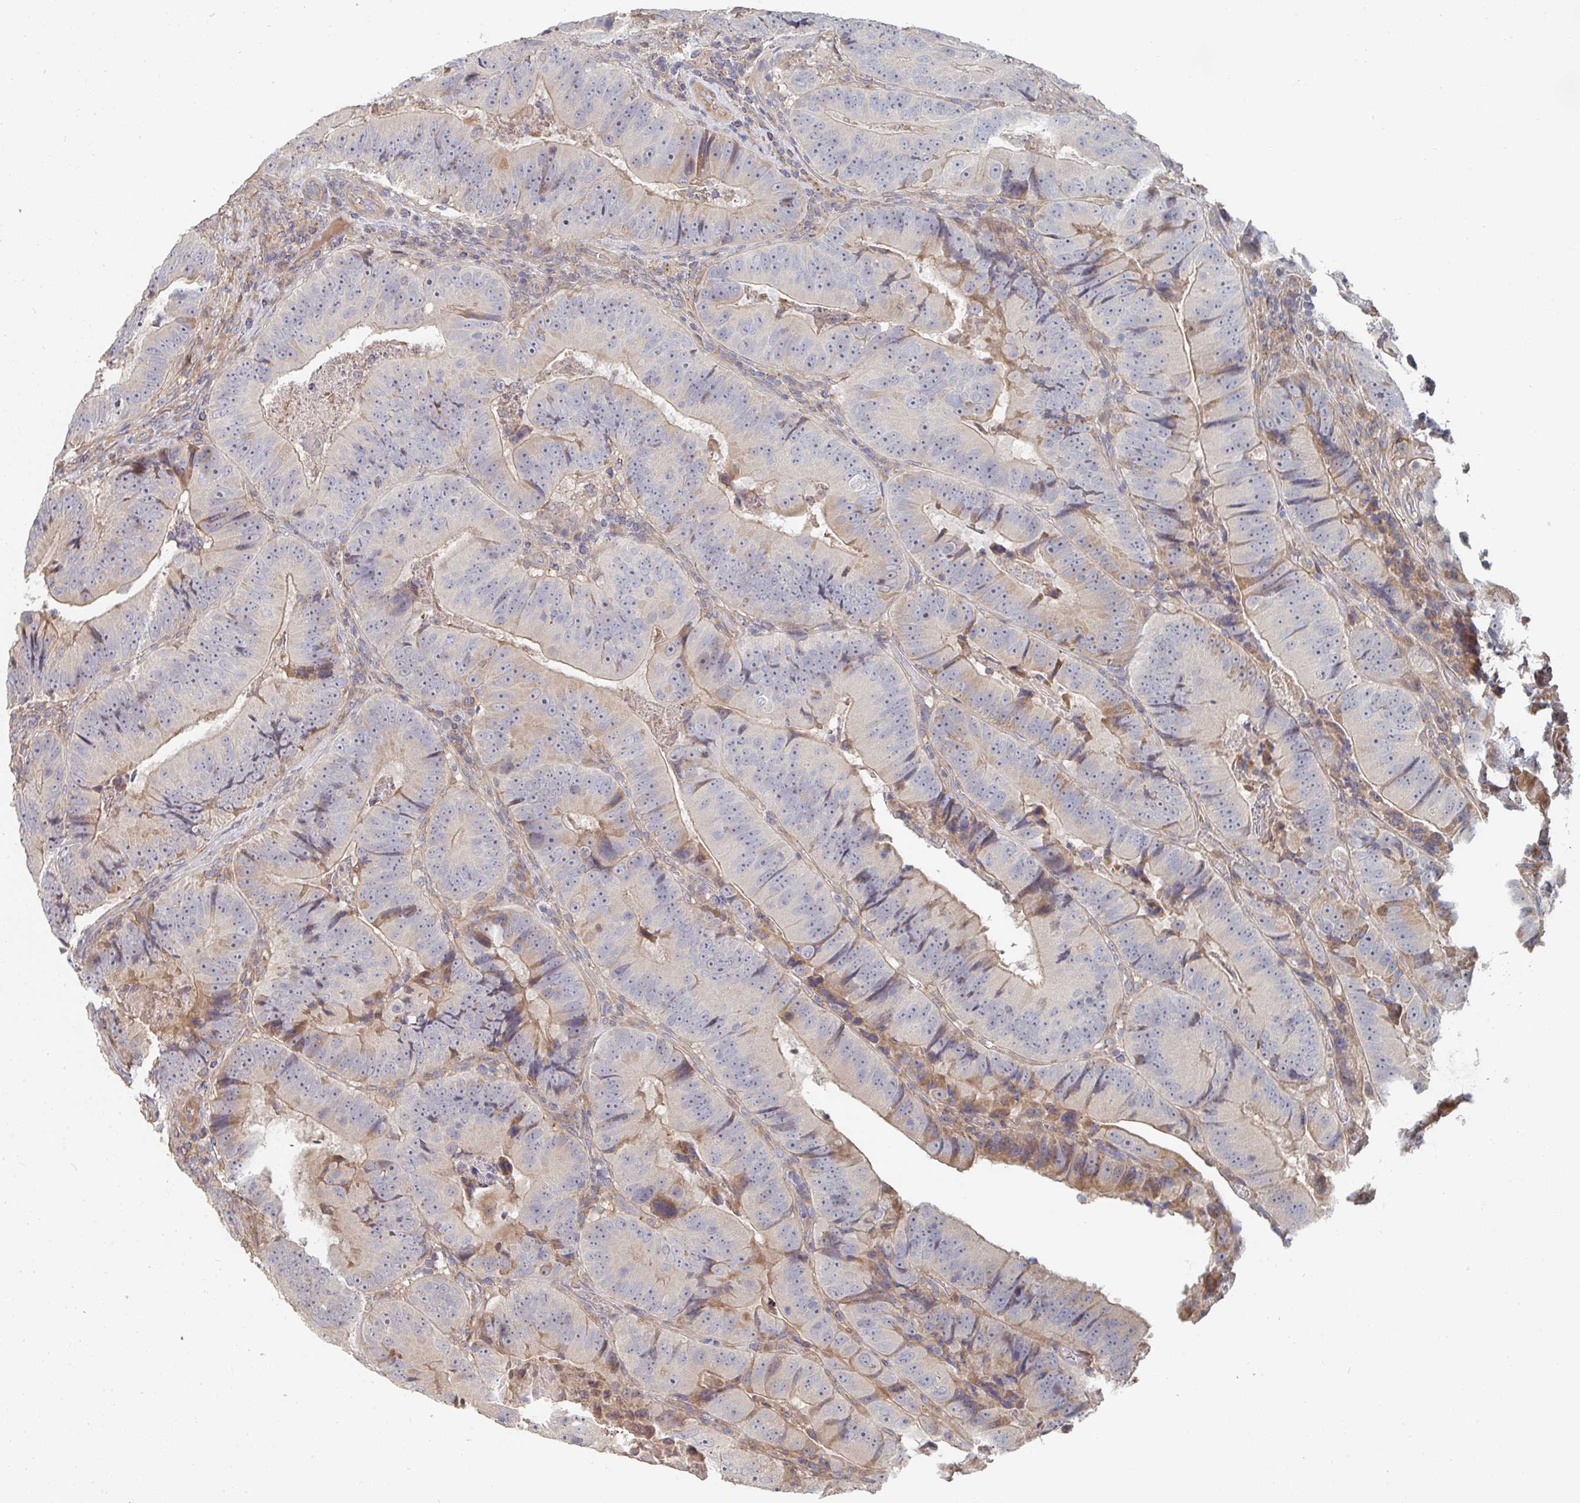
{"staining": {"intensity": "moderate", "quantity": "<25%", "location": "cytoplasmic/membranous"}, "tissue": "colorectal cancer", "cell_type": "Tumor cells", "image_type": "cancer", "snomed": [{"axis": "morphology", "description": "Adenocarcinoma, NOS"}, {"axis": "topography", "description": "Colon"}], "caption": "Protein expression analysis of adenocarcinoma (colorectal) demonstrates moderate cytoplasmic/membranous staining in about <25% of tumor cells. (DAB = brown stain, brightfield microscopy at high magnification).", "gene": "PTEN", "patient": {"sex": "female", "age": 86}}